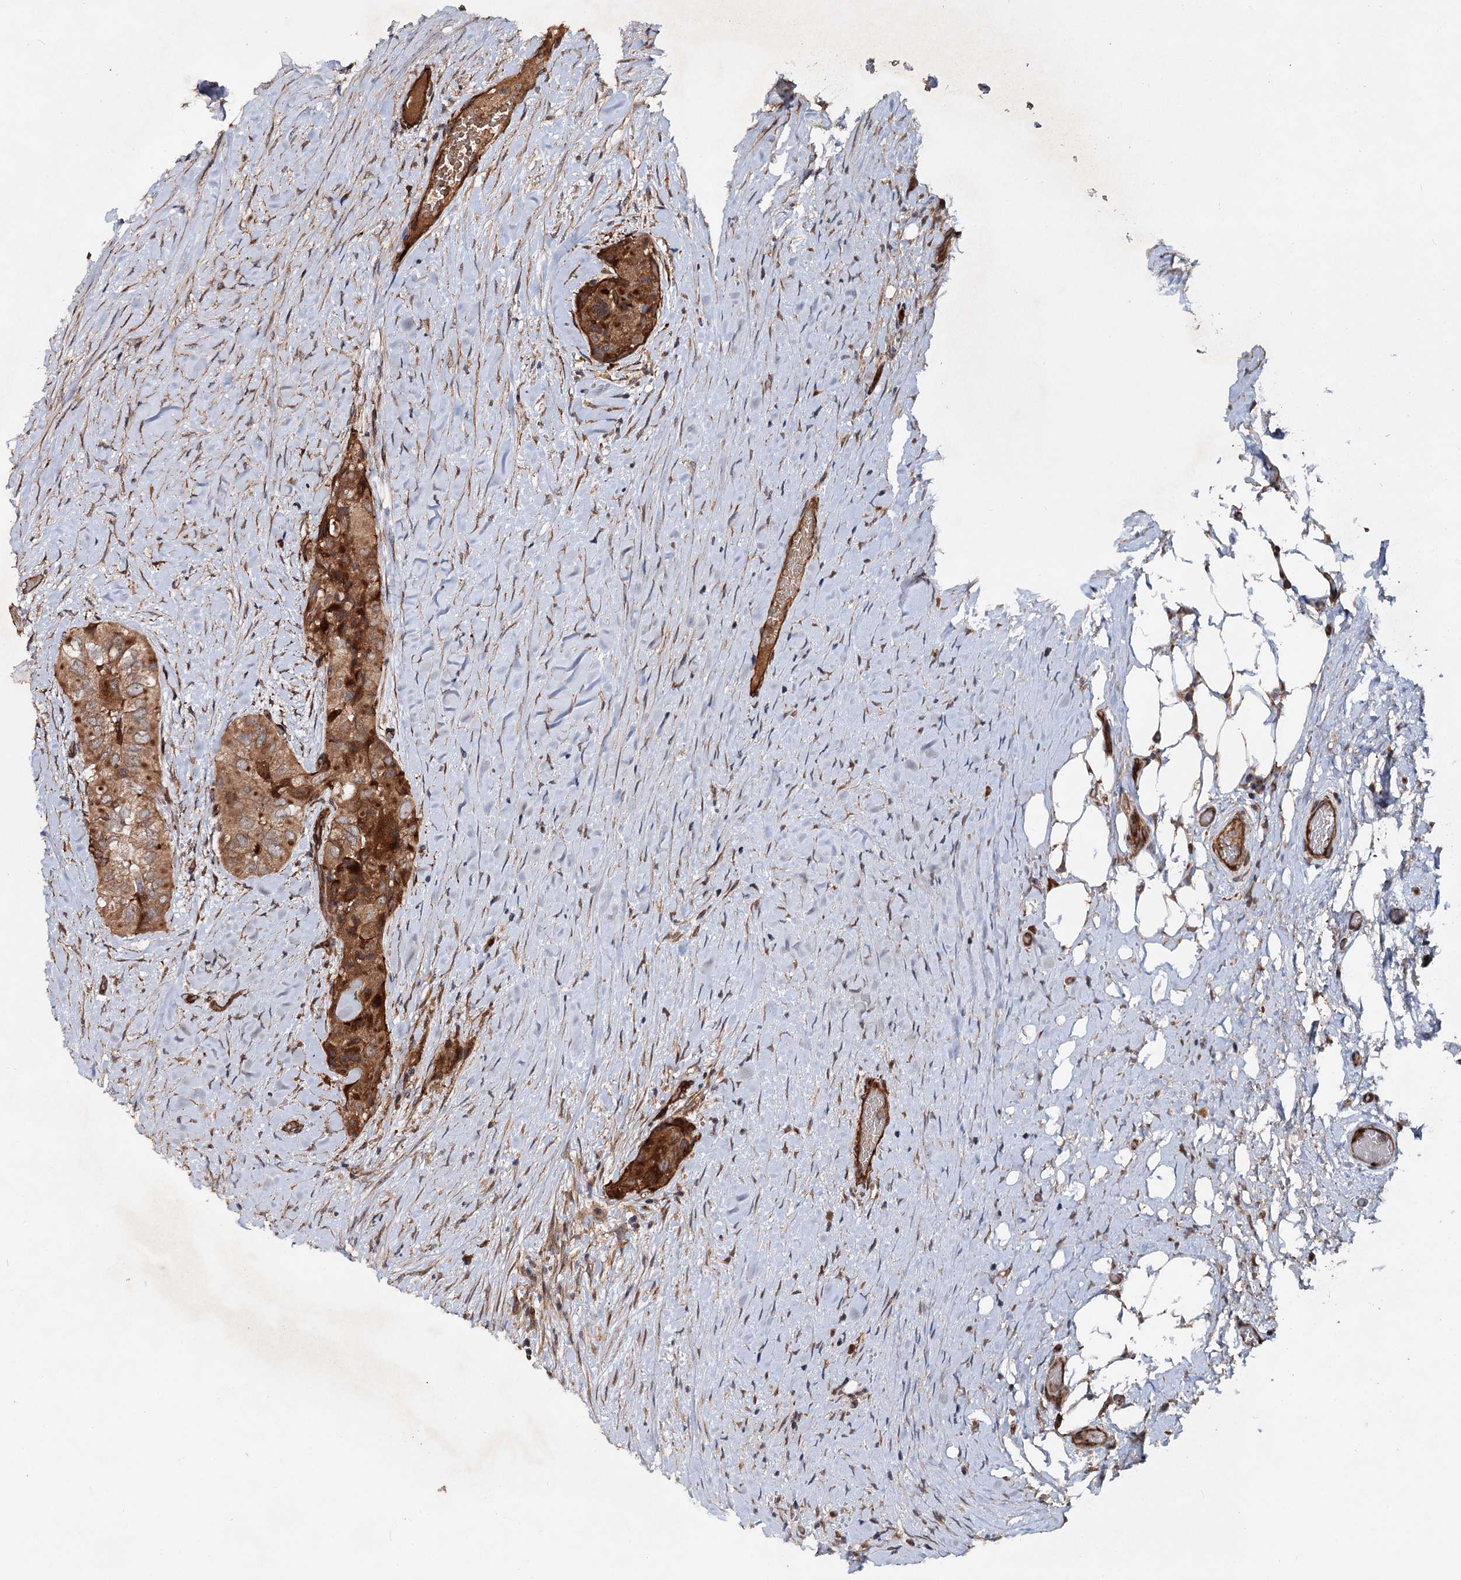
{"staining": {"intensity": "moderate", "quantity": ">75%", "location": "cytoplasmic/membranous"}, "tissue": "thyroid cancer", "cell_type": "Tumor cells", "image_type": "cancer", "snomed": [{"axis": "morphology", "description": "Papillary adenocarcinoma, NOS"}, {"axis": "topography", "description": "Thyroid gland"}], "caption": "Brown immunohistochemical staining in human papillary adenocarcinoma (thyroid) reveals moderate cytoplasmic/membranous staining in approximately >75% of tumor cells. The protein is shown in brown color, while the nuclei are stained blue.", "gene": "ADGRG4", "patient": {"sex": "female", "age": 59}}